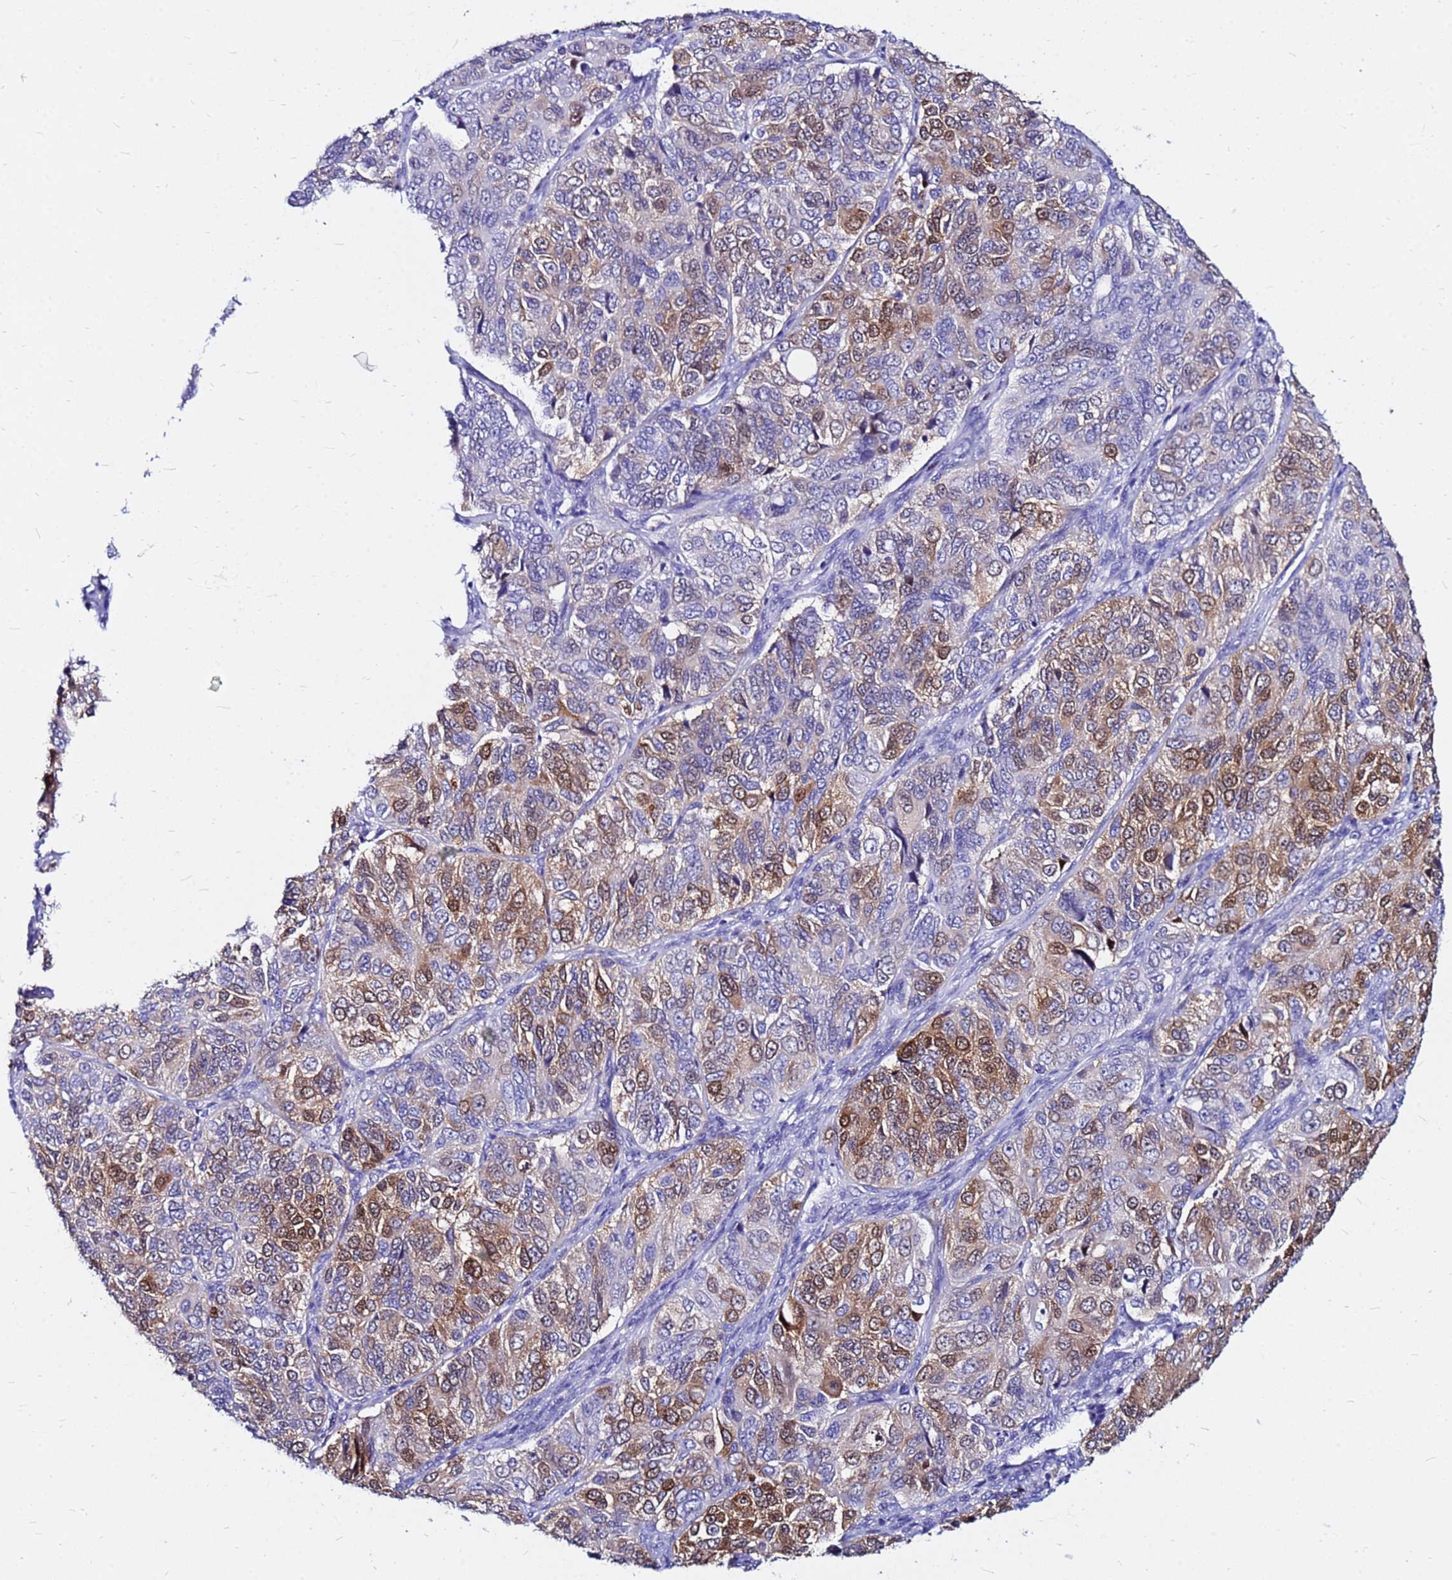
{"staining": {"intensity": "moderate", "quantity": "25%-75%", "location": "cytoplasmic/membranous,nuclear"}, "tissue": "ovarian cancer", "cell_type": "Tumor cells", "image_type": "cancer", "snomed": [{"axis": "morphology", "description": "Carcinoma, endometroid"}, {"axis": "topography", "description": "Ovary"}], "caption": "Immunohistochemical staining of human ovarian endometroid carcinoma displays medium levels of moderate cytoplasmic/membranous and nuclear protein expression in about 25%-75% of tumor cells.", "gene": "PPP1R14C", "patient": {"sex": "female", "age": 51}}